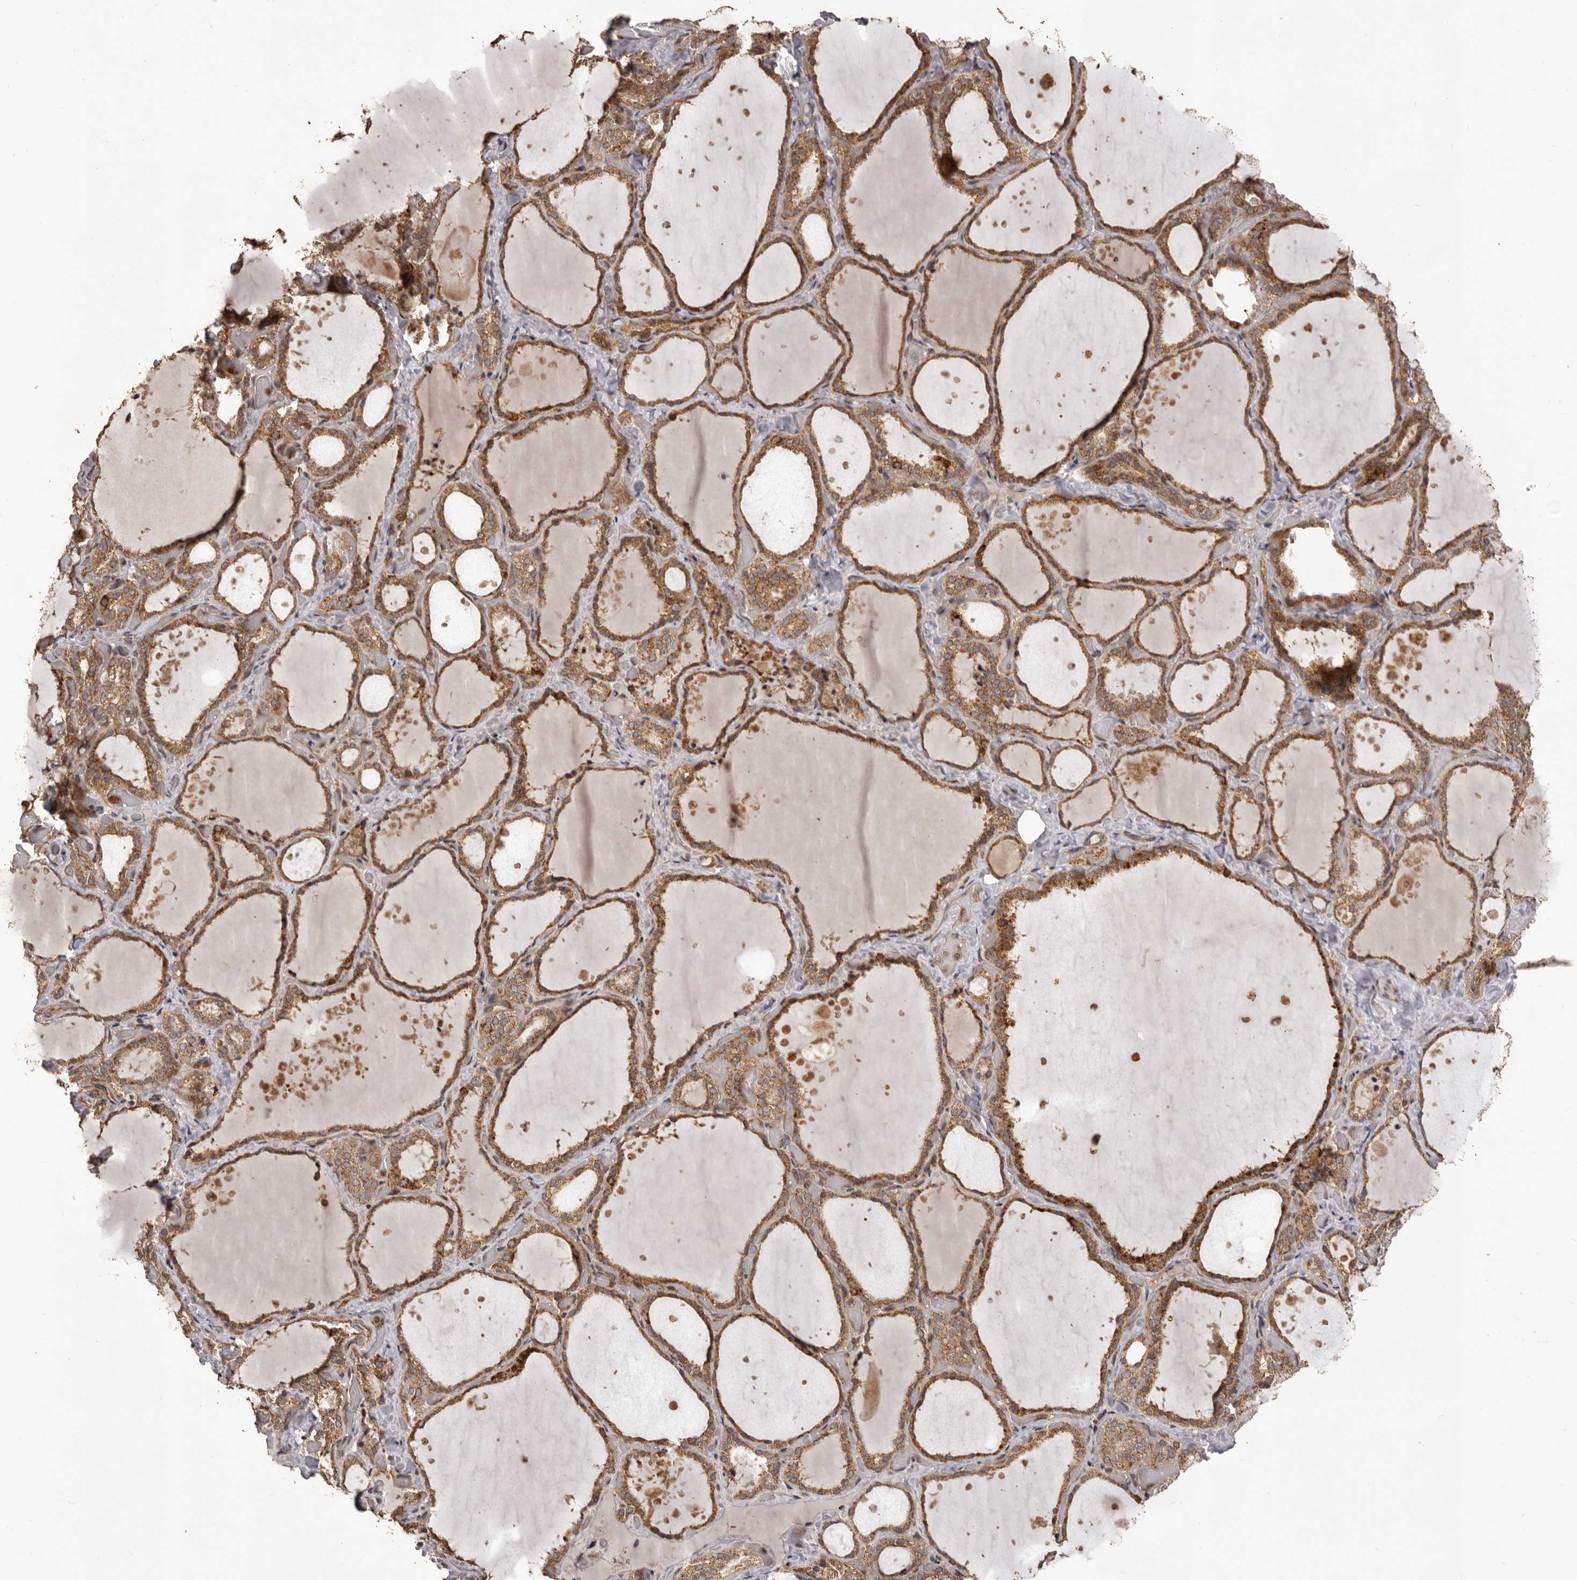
{"staining": {"intensity": "moderate", "quantity": ">75%", "location": "cytoplasmic/membranous"}, "tissue": "thyroid gland", "cell_type": "Glandular cells", "image_type": "normal", "snomed": [{"axis": "morphology", "description": "Normal tissue, NOS"}, {"axis": "topography", "description": "Thyroid gland"}], "caption": "Benign thyroid gland was stained to show a protein in brown. There is medium levels of moderate cytoplasmic/membranous expression in approximately >75% of glandular cells. The protein is shown in brown color, while the nuclei are stained blue.", "gene": "QRSL1", "patient": {"sex": "female", "age": 44}}